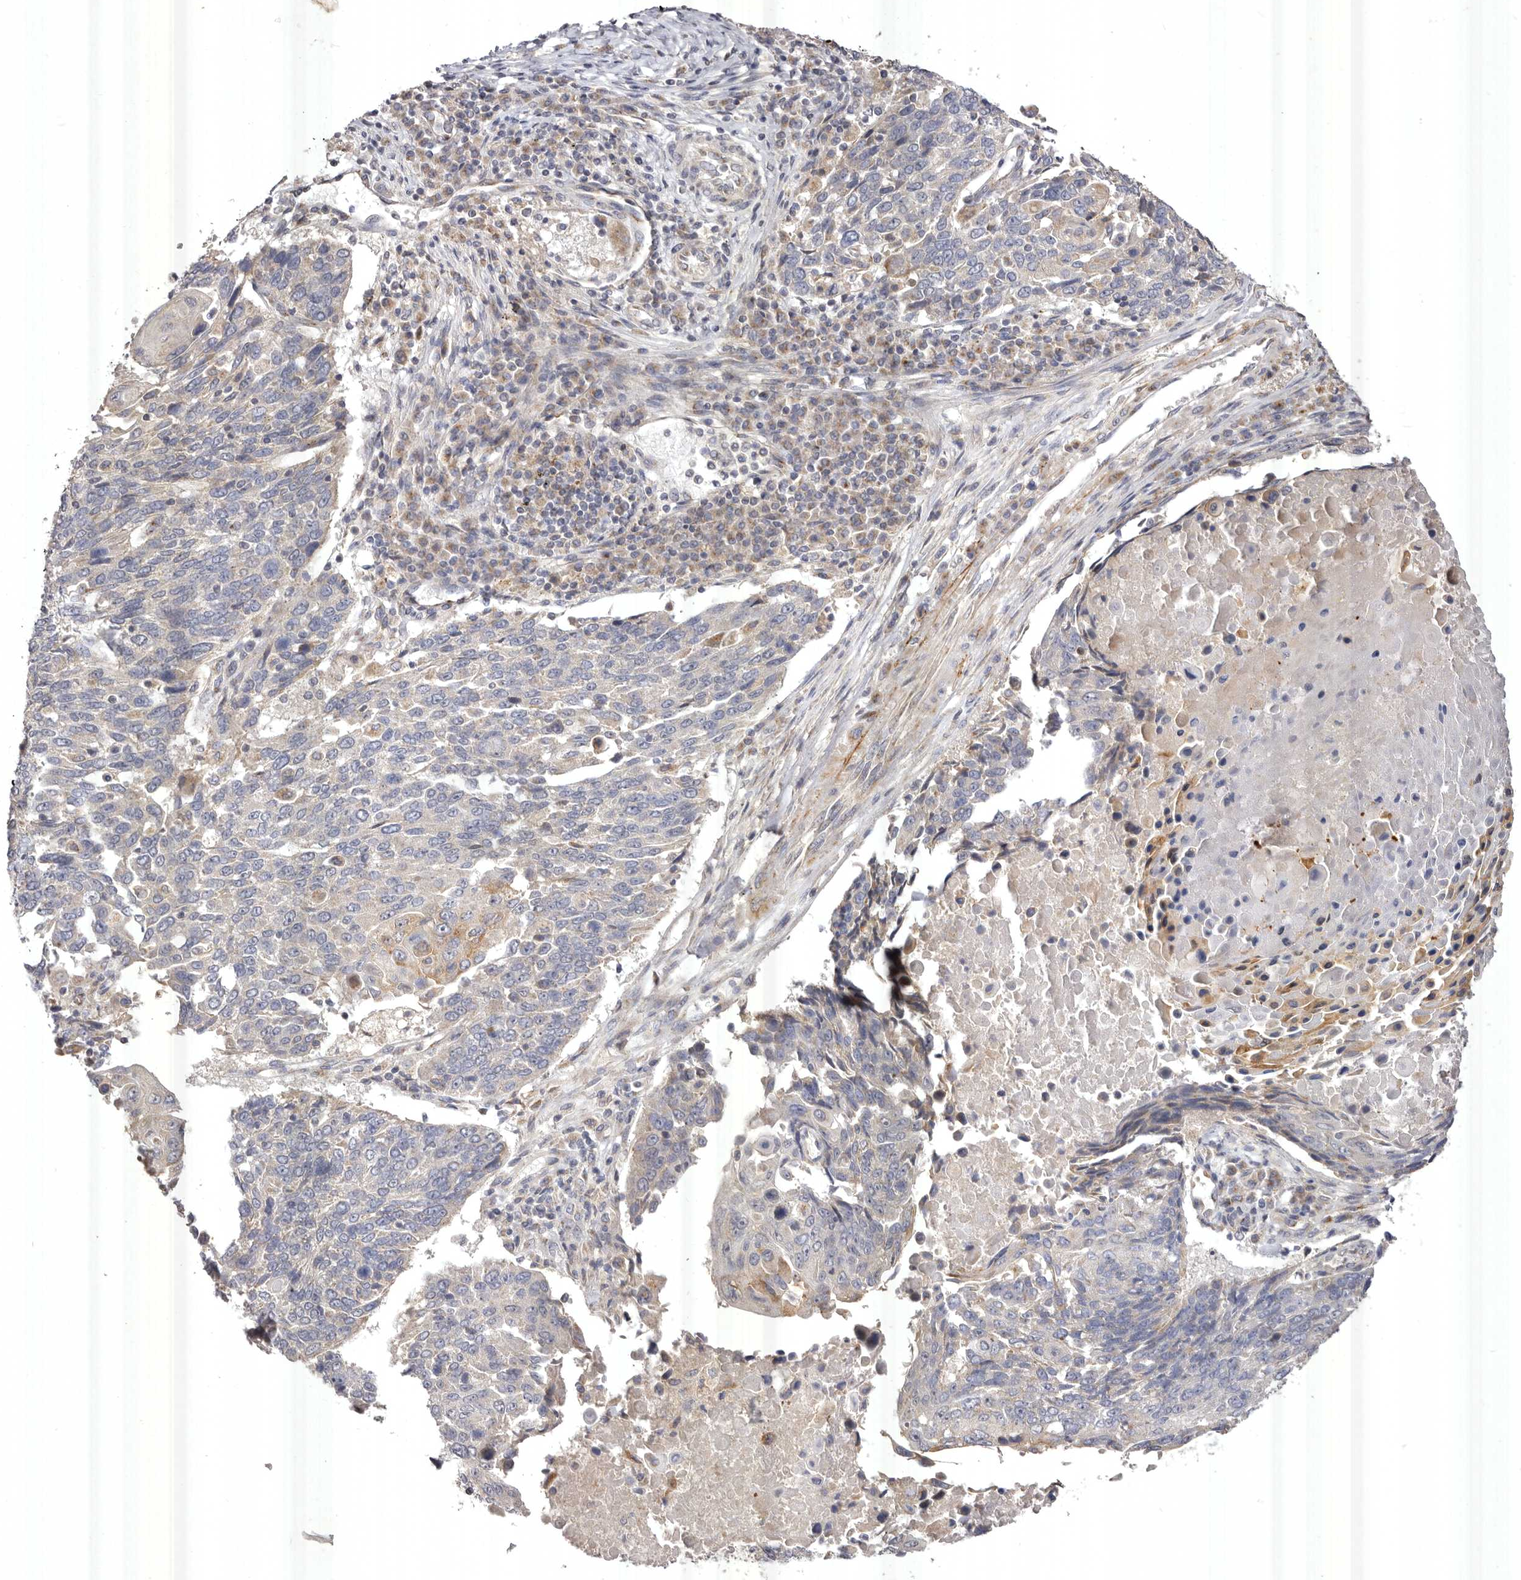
{"staining": {"intensity": "weak", "quantity": "<25%", "location": "cytoplasmic/membranous"}, "tissue": "lung cancer", "cell_type": "Tumor cells", "image_type": "cancer", "snomed": [{"axis": "morphology", "description": "Squamous cell carcinoma, NOS"}, {"axis": "topography", "description": "Lung"}], "caption": "Micrograph shows no protein staining in tumor cells of squamous cell carcinoma (lung) tissue. (DAB (3,3'-diaminobenzidine) immunohistochemistry visualized using brightfield microscopy, high magnification).", "gene": "USP24", "patient": {"sex": "male", "age": 66}}